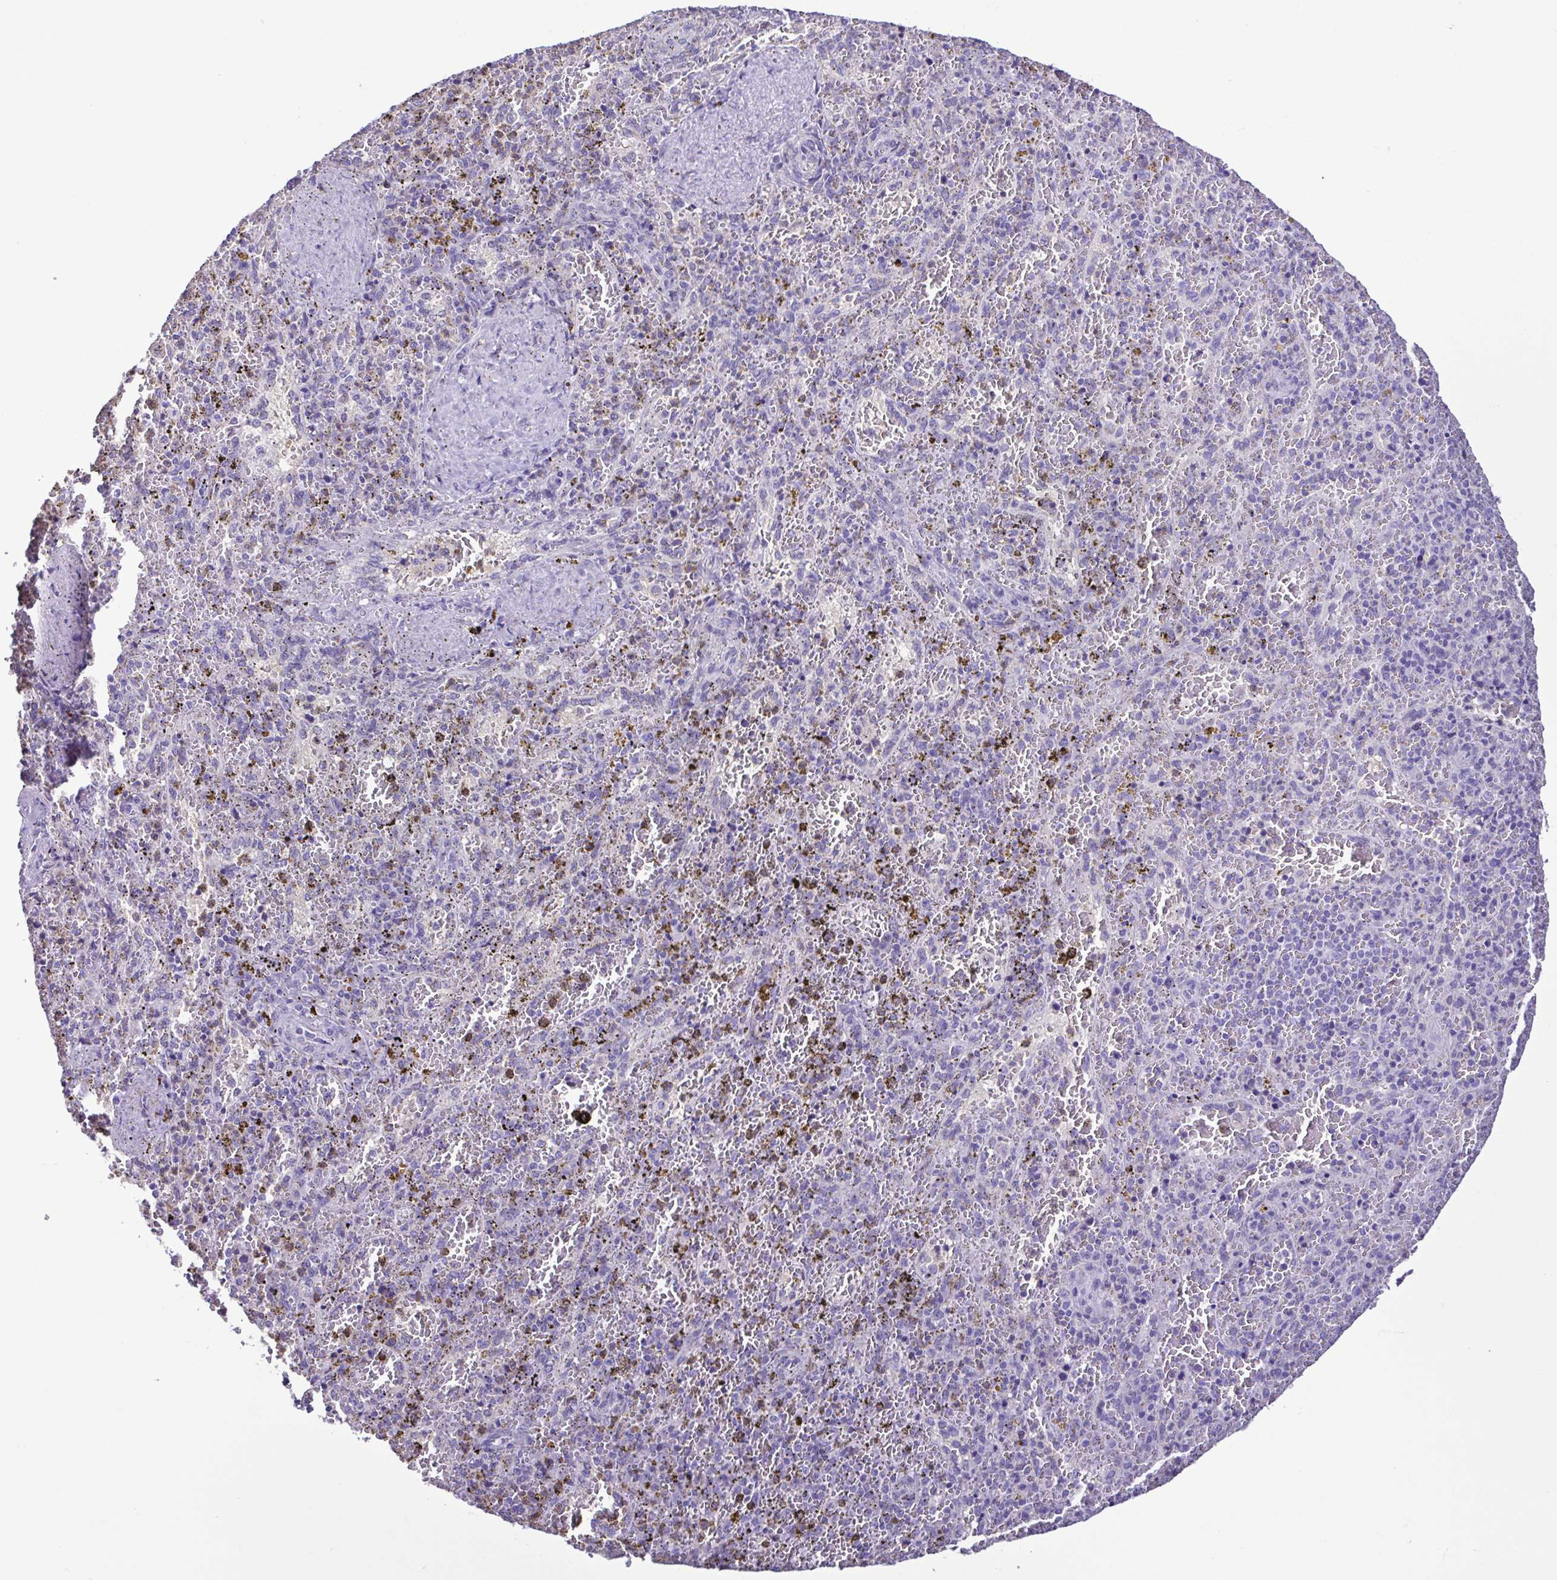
{"staining": {"intensity": "negative", "quantity": "none", "location": "none"}, "tissue": "spleen", "cell_type": "Cells in red pulp", "image_type": "normal", "snomed": [{"axis": "morphology", "description": "Normal tissue, NOS"}, {"axis": "topography", "description": "Spleen"}], "caption": "High magnification brightfield microscopy of unremarkable spleen stained with DAB (3,3'-diaminobenzidine) (brown) and counterstained with hematoxylin (blue): cells in red pulp show no significant expression.", "gene": "CBY2", "patient": {"sex": "female", "age": 50}}